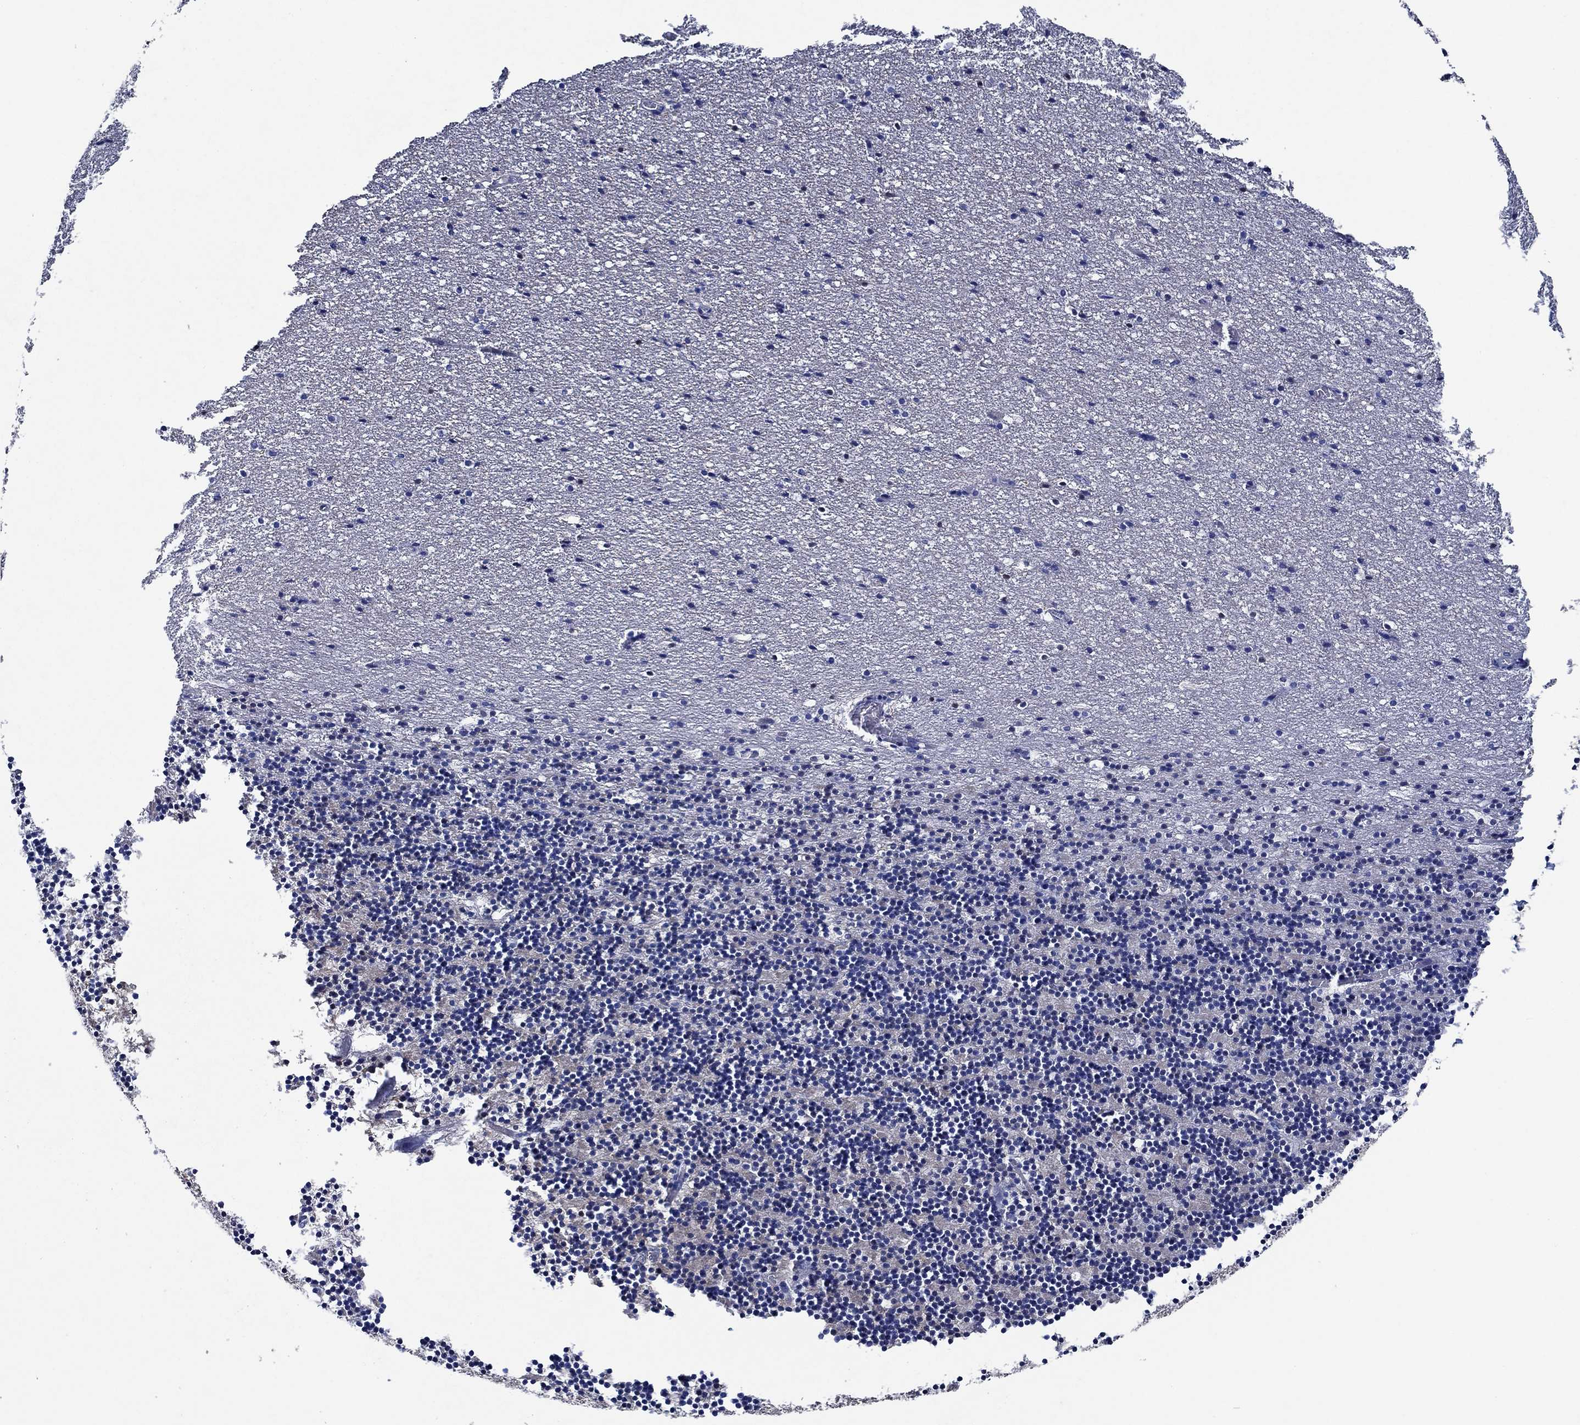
{"staining": {"intensity": "weak", "quantity": "<25%", "location": "cytoplasmic/membranous"}, "tissue": "cerebellum", "cell_type": "Cells in granular layer", "image_type": "normal", "snomed": [{"axis": "morphology", "description": "Normal tissue, NOS"}, {"axis": "topography", "description": "Cerebellum"}], "caption": "Histopathology image shows no protein positivity in cells in granular layer of unremarkable cerebellum. (Brightfield microscopy of DAB IHC at high magnification).", "gene": "ZNF671", "patient": {"sex": "male", "age": 37}}